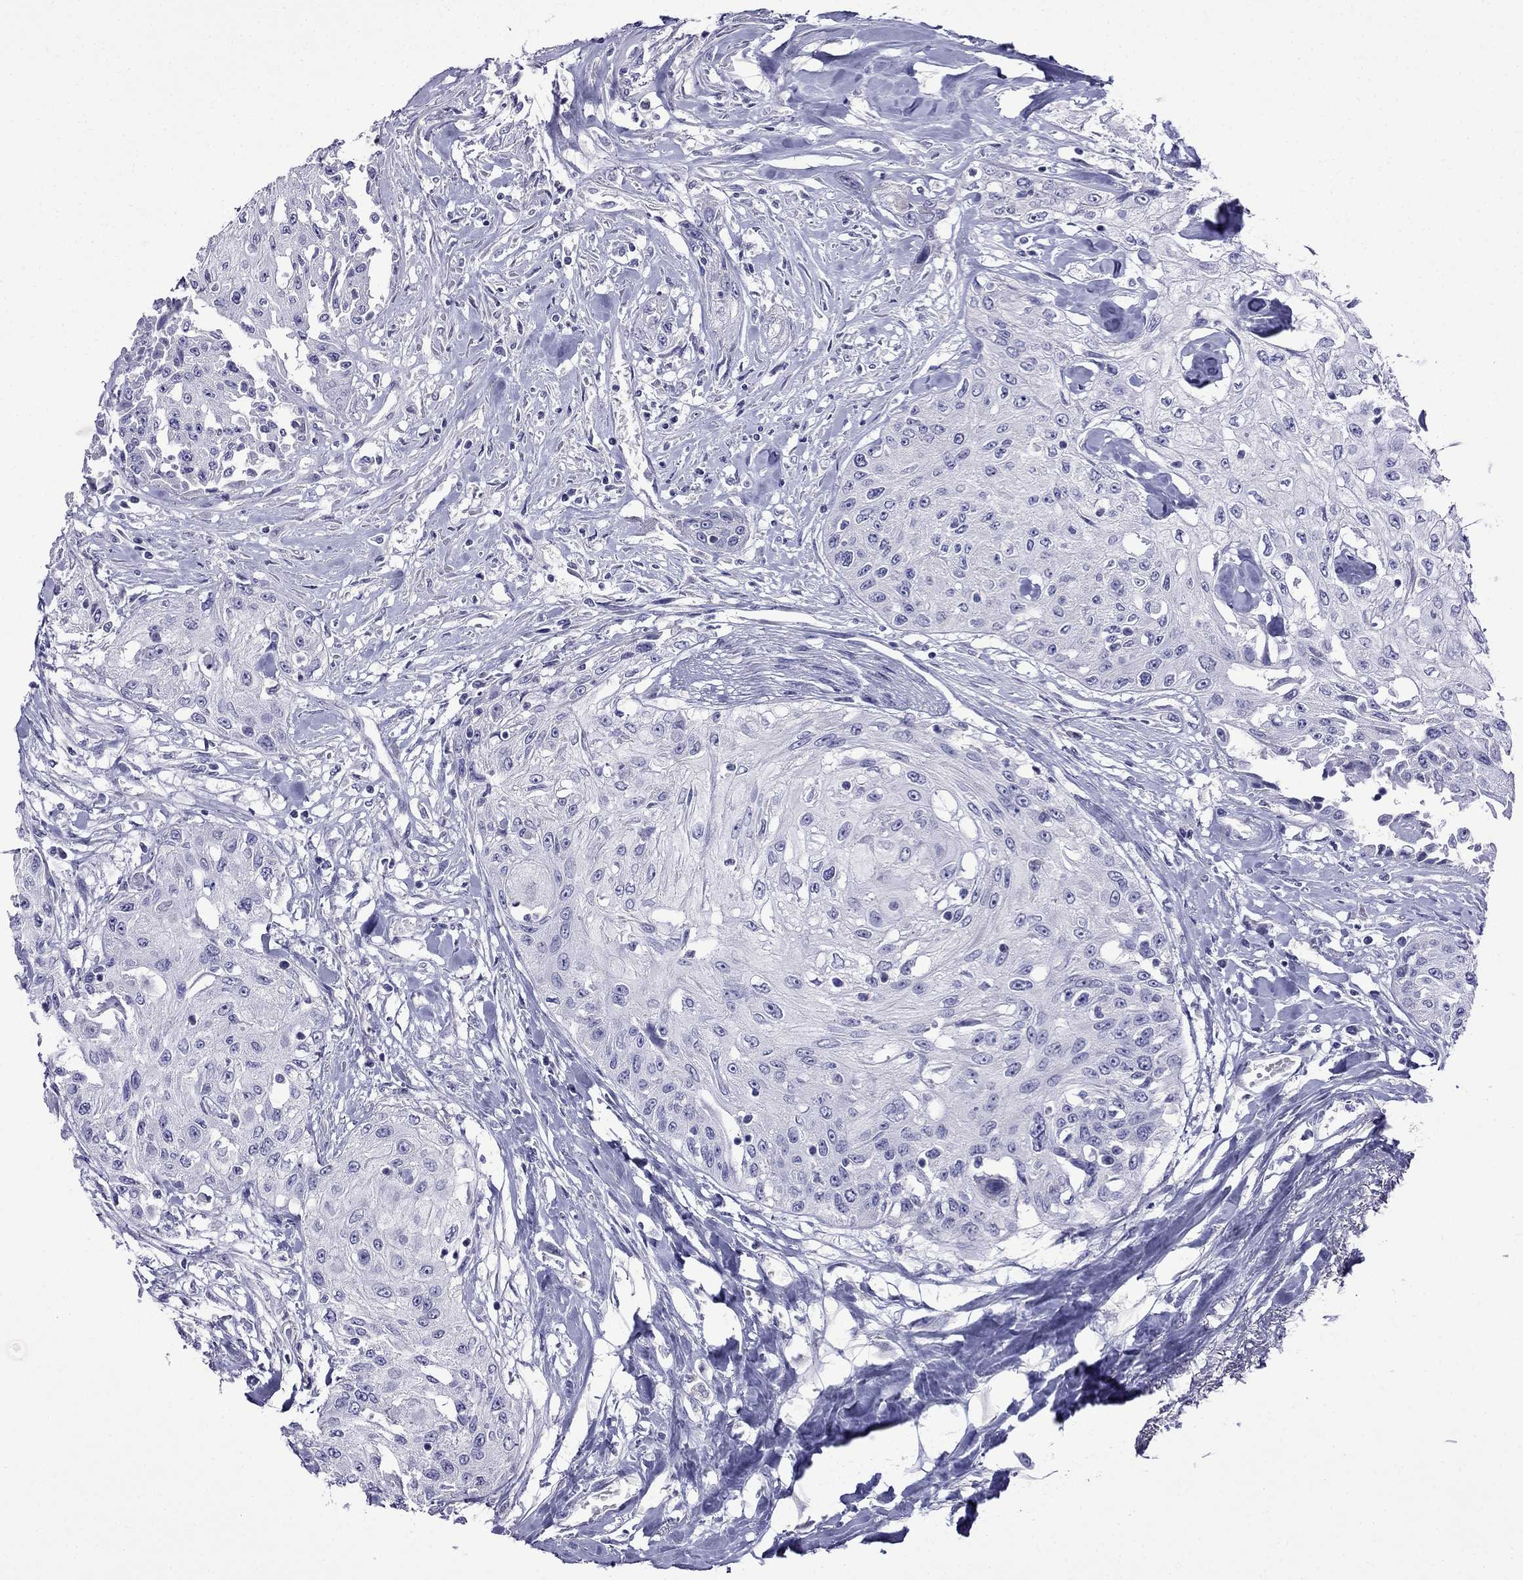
{"staining": {"intensity": "negative", "quantity": "none", "location": "none"}, "tissue": "head and neck cancer", "cell_type": "Tumor cells", "image_type": "cancer", "snomed": [{"axis": "morphology", "description": "Normal tissue, NOS"}, {"axis": "morphology", "description": "Squamous cell carcinoma, NOS"}, {"axis": "topography", "description": "Oral tissue"}, {"axis": "topography", "description": "Peripheral nerve tissue"}, {"axis": "topography", "description": "Head-Neck"}], "caption": "IHC of human head and neck cancer (squamous cell carcinoma) demonstrates no positivity in tumor cells.", "gene": "PATE1", "patient": {"sex": "female", "age": 59}}